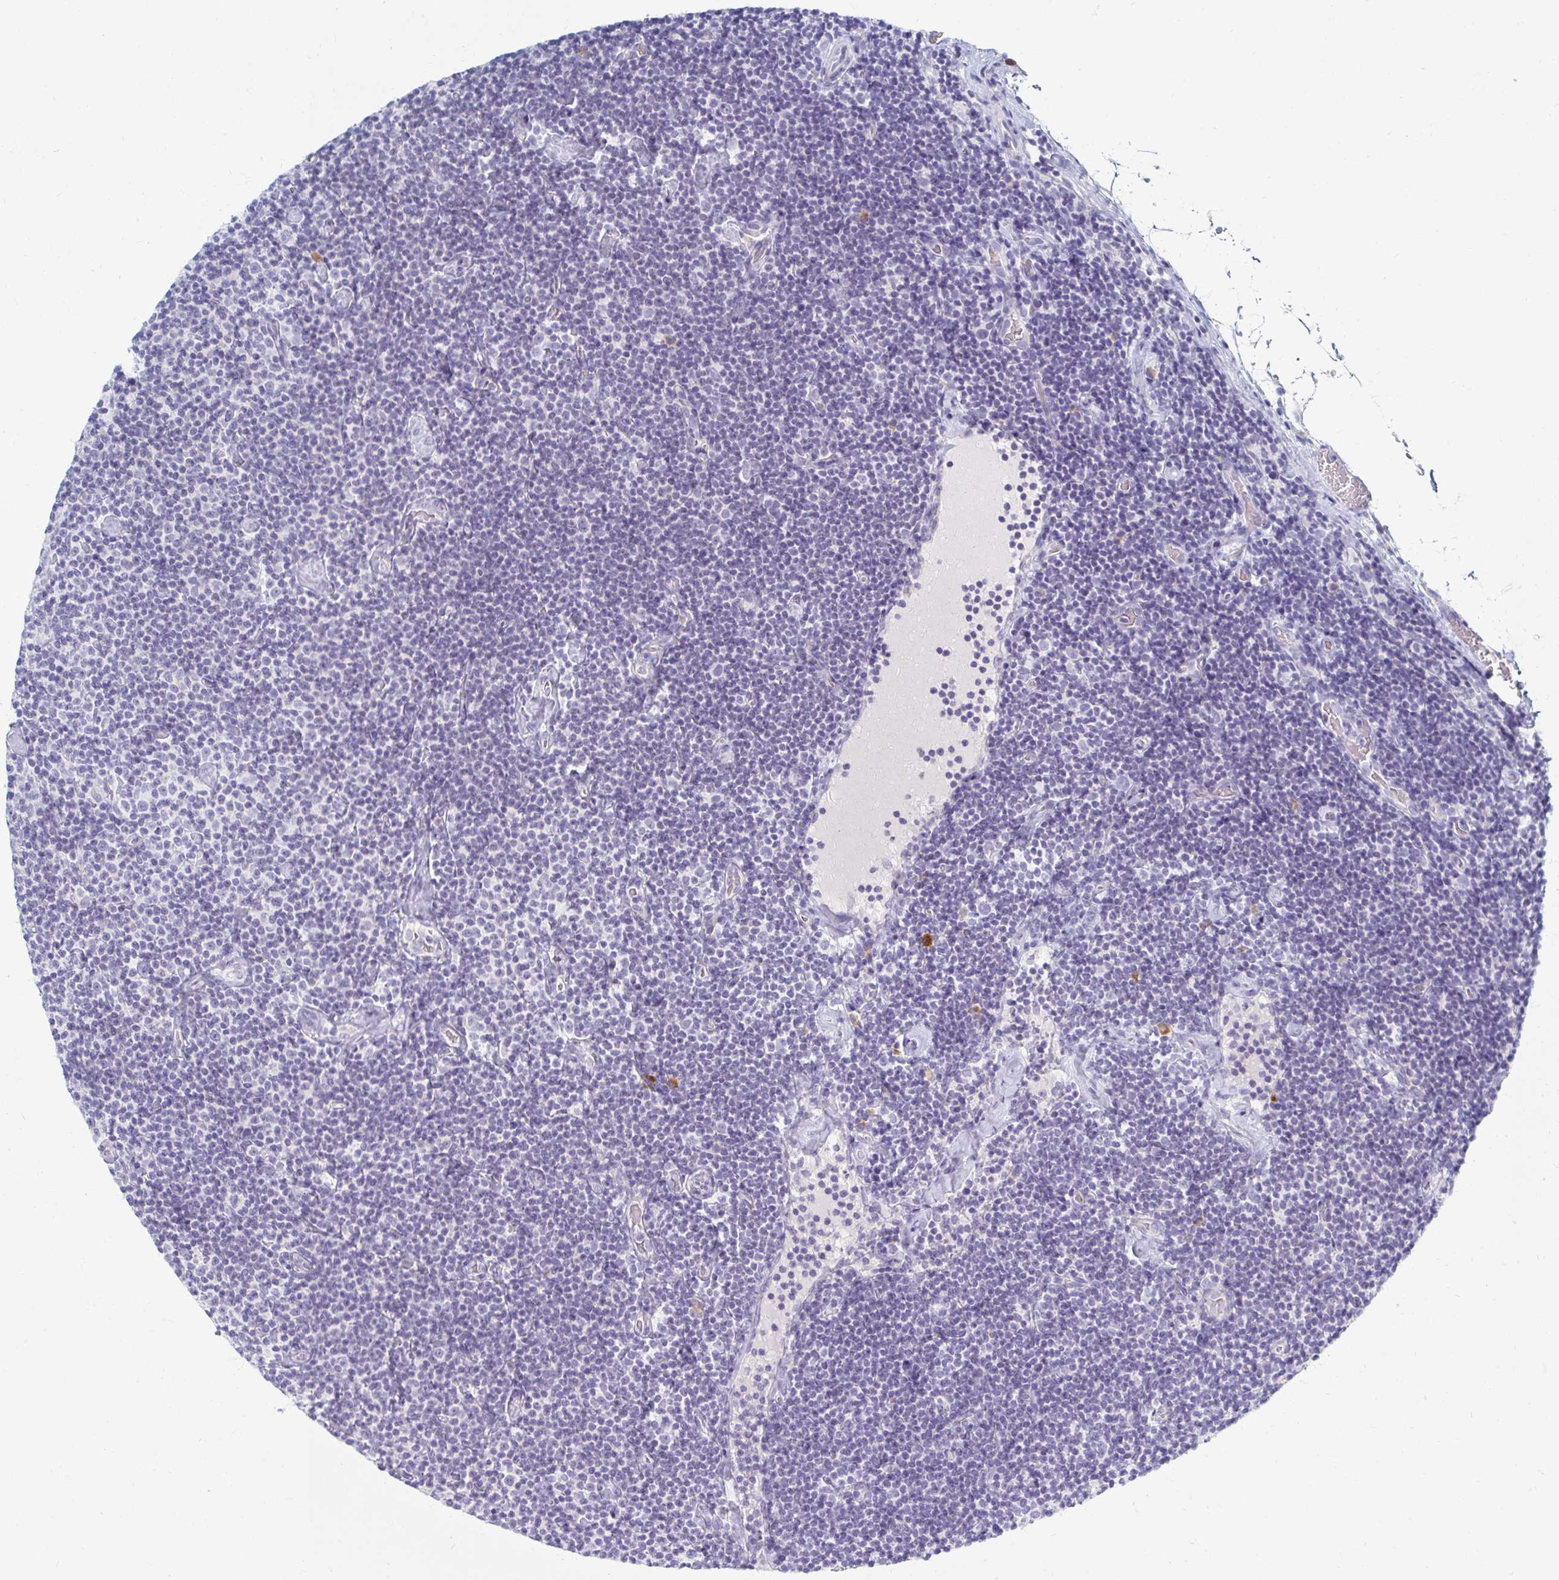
{"staining": {"intensity": "negative", "quantity": "none", "location": "none"}, "tissue": "lymphoma", "cell_type": "Tumor cells", "image_type": "cancer", "snomed": [{"axis": "morphology", "description": "Malignant lymphoma, non-Hodgkin's type, Low grade"}, {"axis": "topography", "description": "Lymph node"}], "caption": "Tumor cells are negative for brown protein staining in lymphoma.", "gene": "MYLK2", "patient": {"sex": "male", "age": 81}}